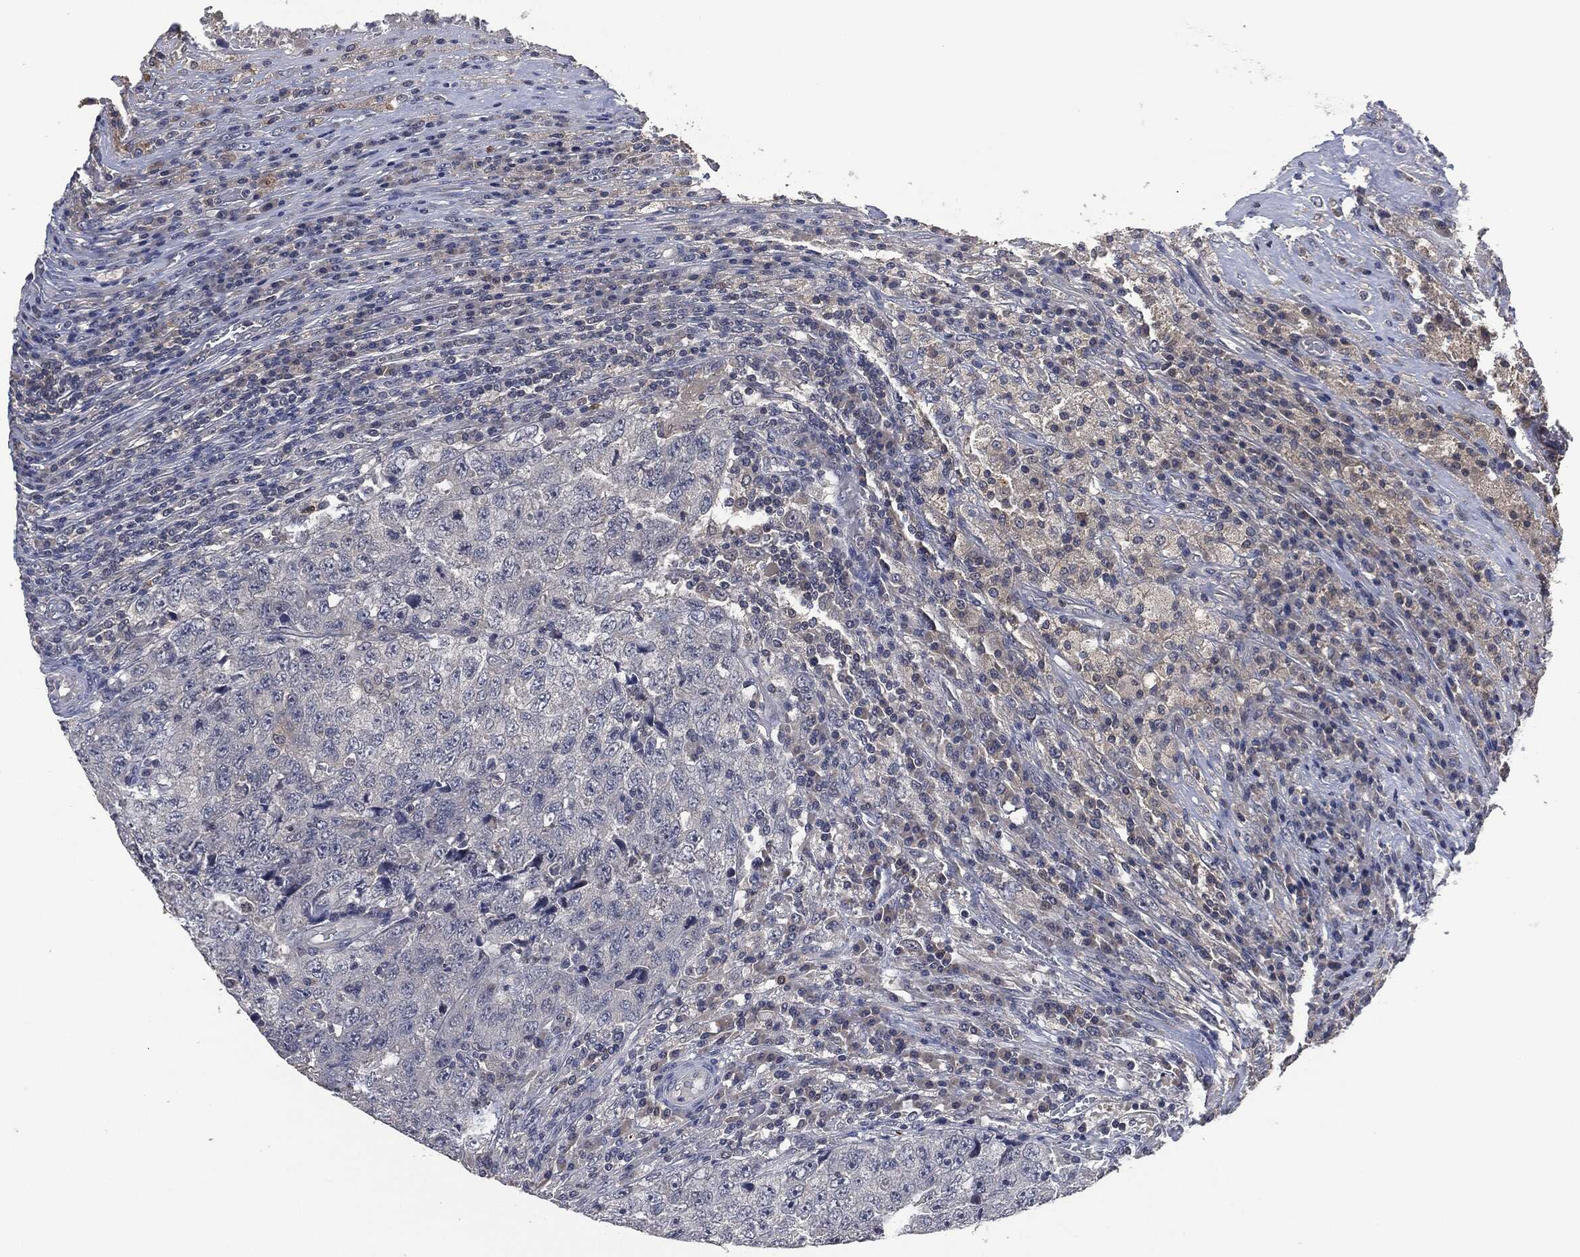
{"staining": {"intensity": "negative", "quantity": "none", "location": "none"}, "tissue": "testis cancer", "cell_type": "Tumor cells", "image_type": "cancer", "snomed": [{"axis": "morphology", "description": "Necrosis, NOS"}, {"axis": "morphology", "description": "Carcinoma, Embryonal, NOS"}, {"axis": "topography", "description": "Testis"}], "caption": "Immunohistochemical staining of testis cancer (embryonal carcinoma) exhibits no significant positivity in tumor cells.", "gene": "IL1RN", "patient": {"sex": "male", "age": 19}}